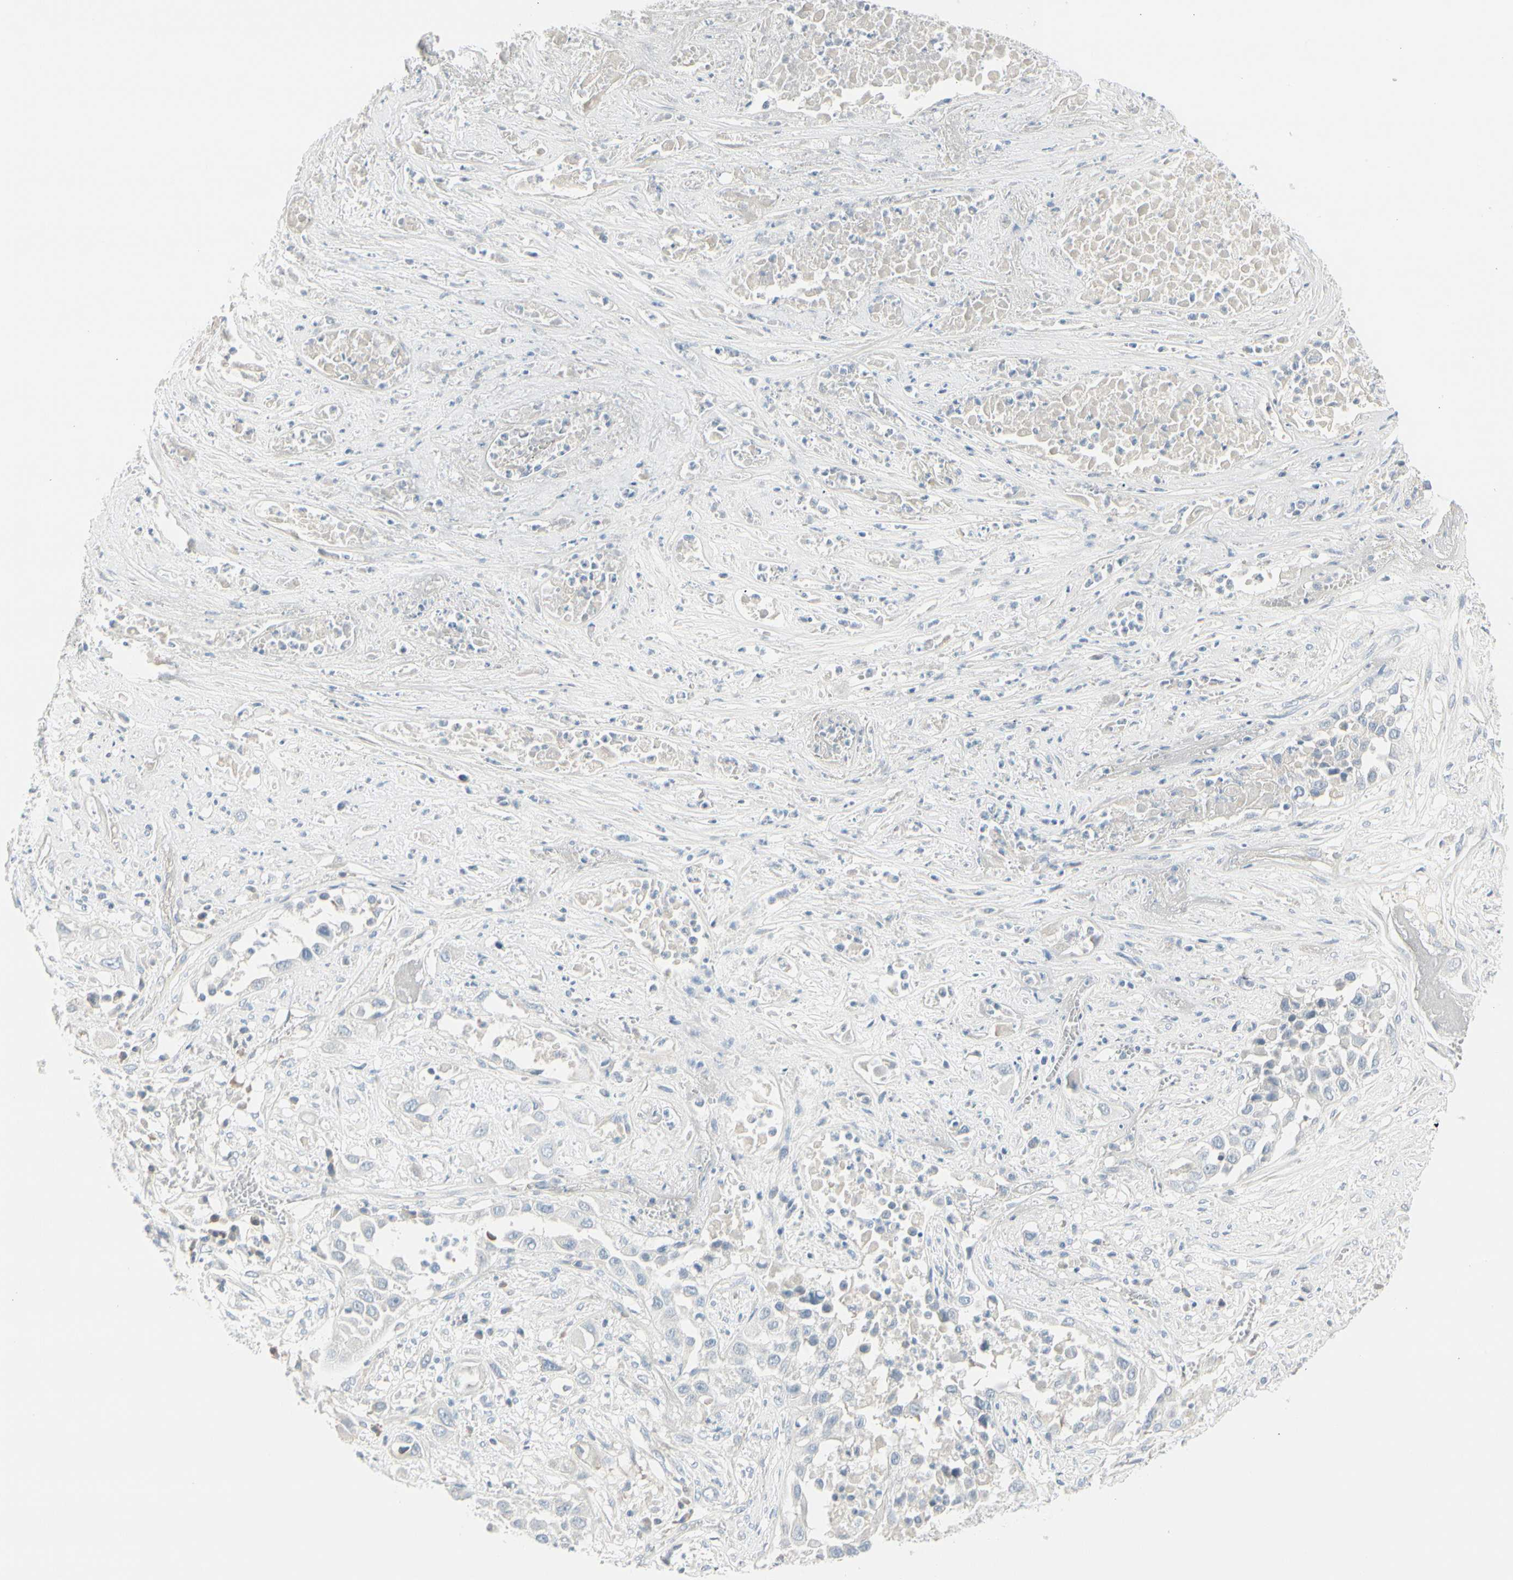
{"staining": {"intensity": "negative", "quantity": "none", "location": "none"}, "tissue": "lung cancer", "cell_type": "Tumor cells", "image_type": "cancer", "snomed": [{"axis": "morphology", "description": "Squamous cell carcinoma, NOS"}, {"axis": "topography", "description": "Lung"}], "caption": "A photomicrograph of lung cancer stained for a protein shows no brown staining in tumor cells.", "gene": "CDHR5", "patient": {"sex": "male", "age": 71}}